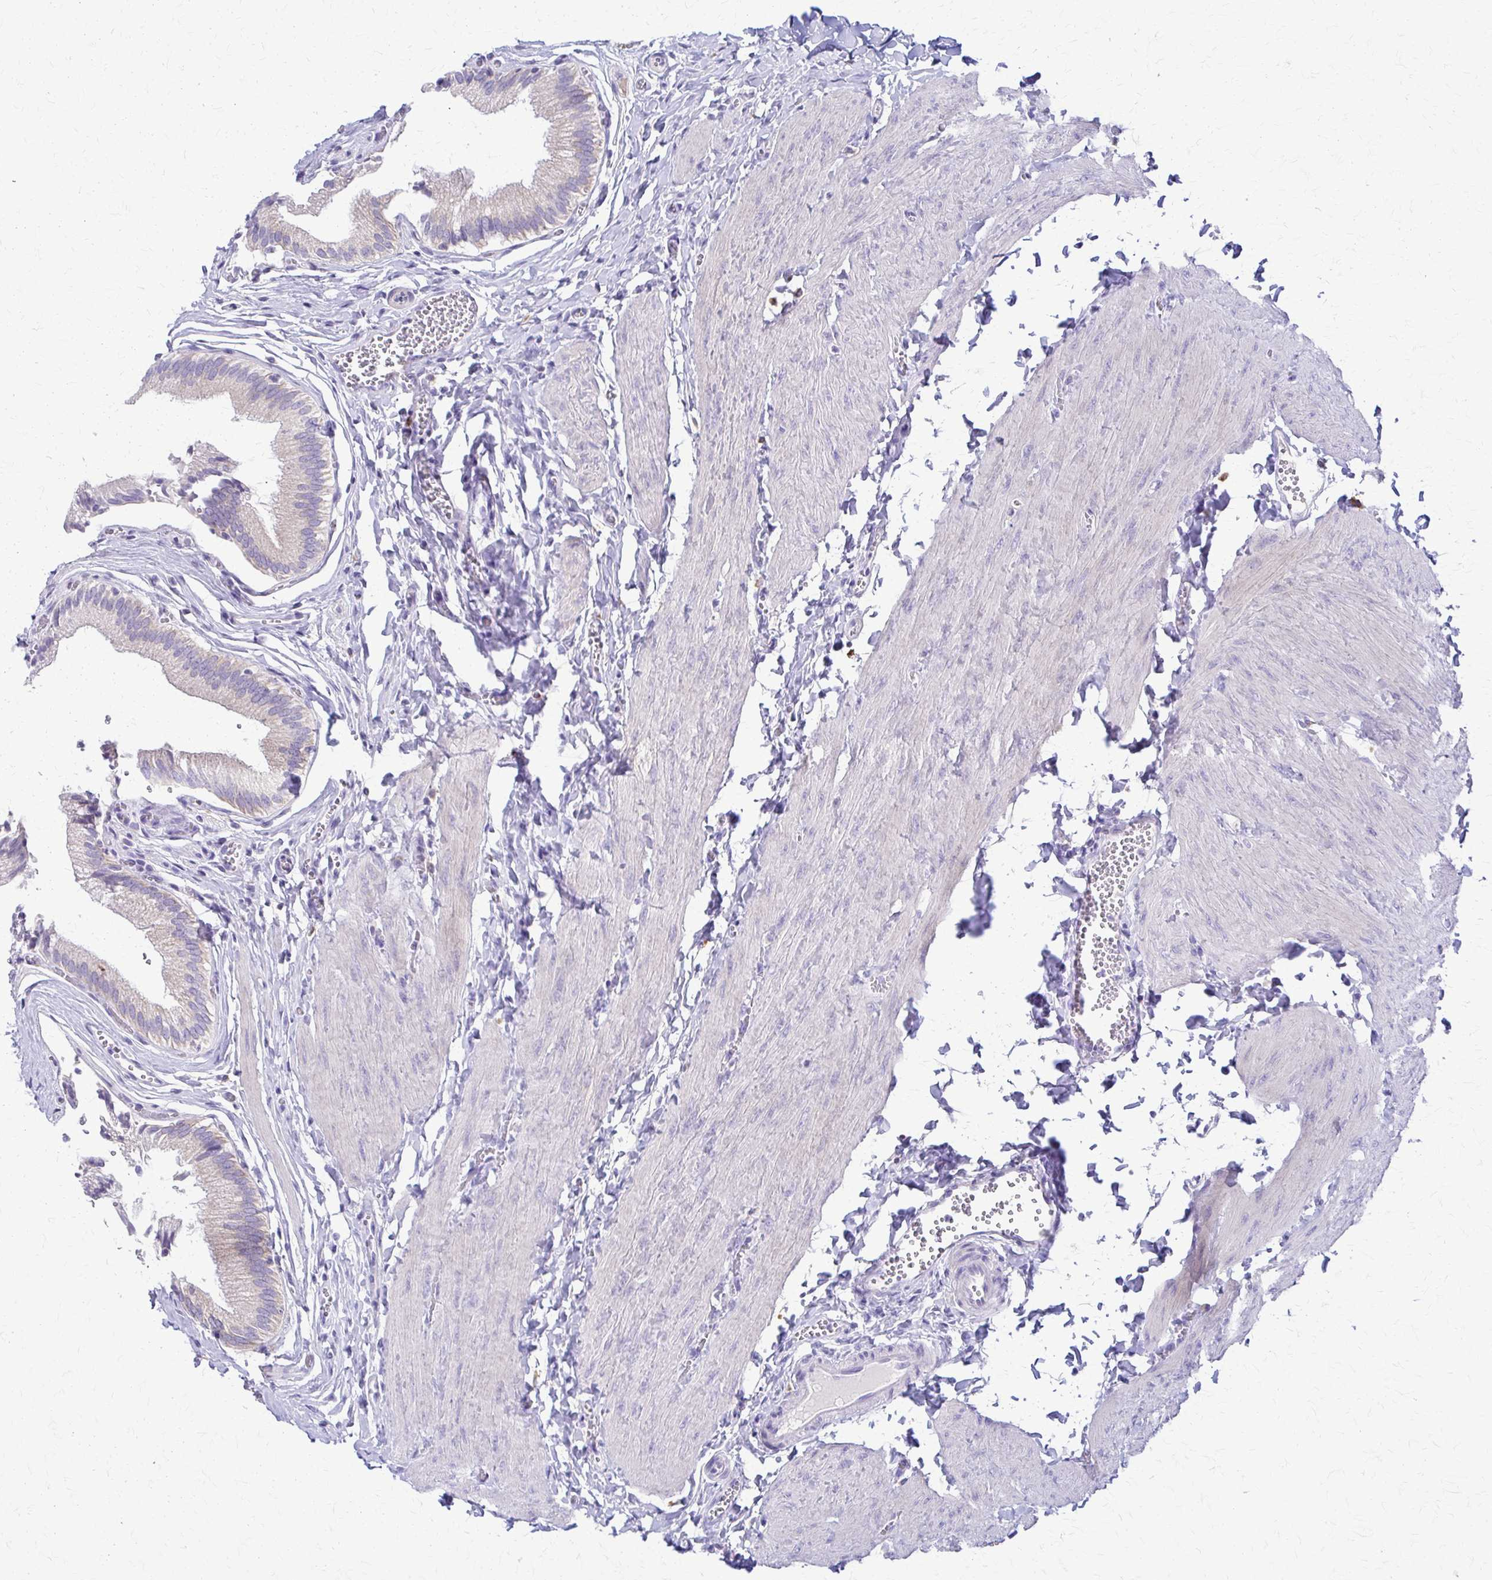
{"staining": {"intensity": "weak", "quantity": "<25%", "location": "cytoplasmic/membranous"}, "tissue": "gallbladder", "cell_type": "Glandular cells", "image_type": "normal", "snomed": [{"axis": "morphology", "description": "Normal tissue, NOS"}, {"axis": "topography", "description": "Gallbladder"}, {"axis": "topography", "description": "Peripheral nerve tissue"}], "caption": "Glandular cells are negative for brown protein staining in benign gallbladder. (DAB (3,3'-diaminobenzidine) immunohistochemistry visualized using brightfield microscopy, high magnification).", "gene": "SAMD13", "patient": {"sex": "male", "age": 17}}